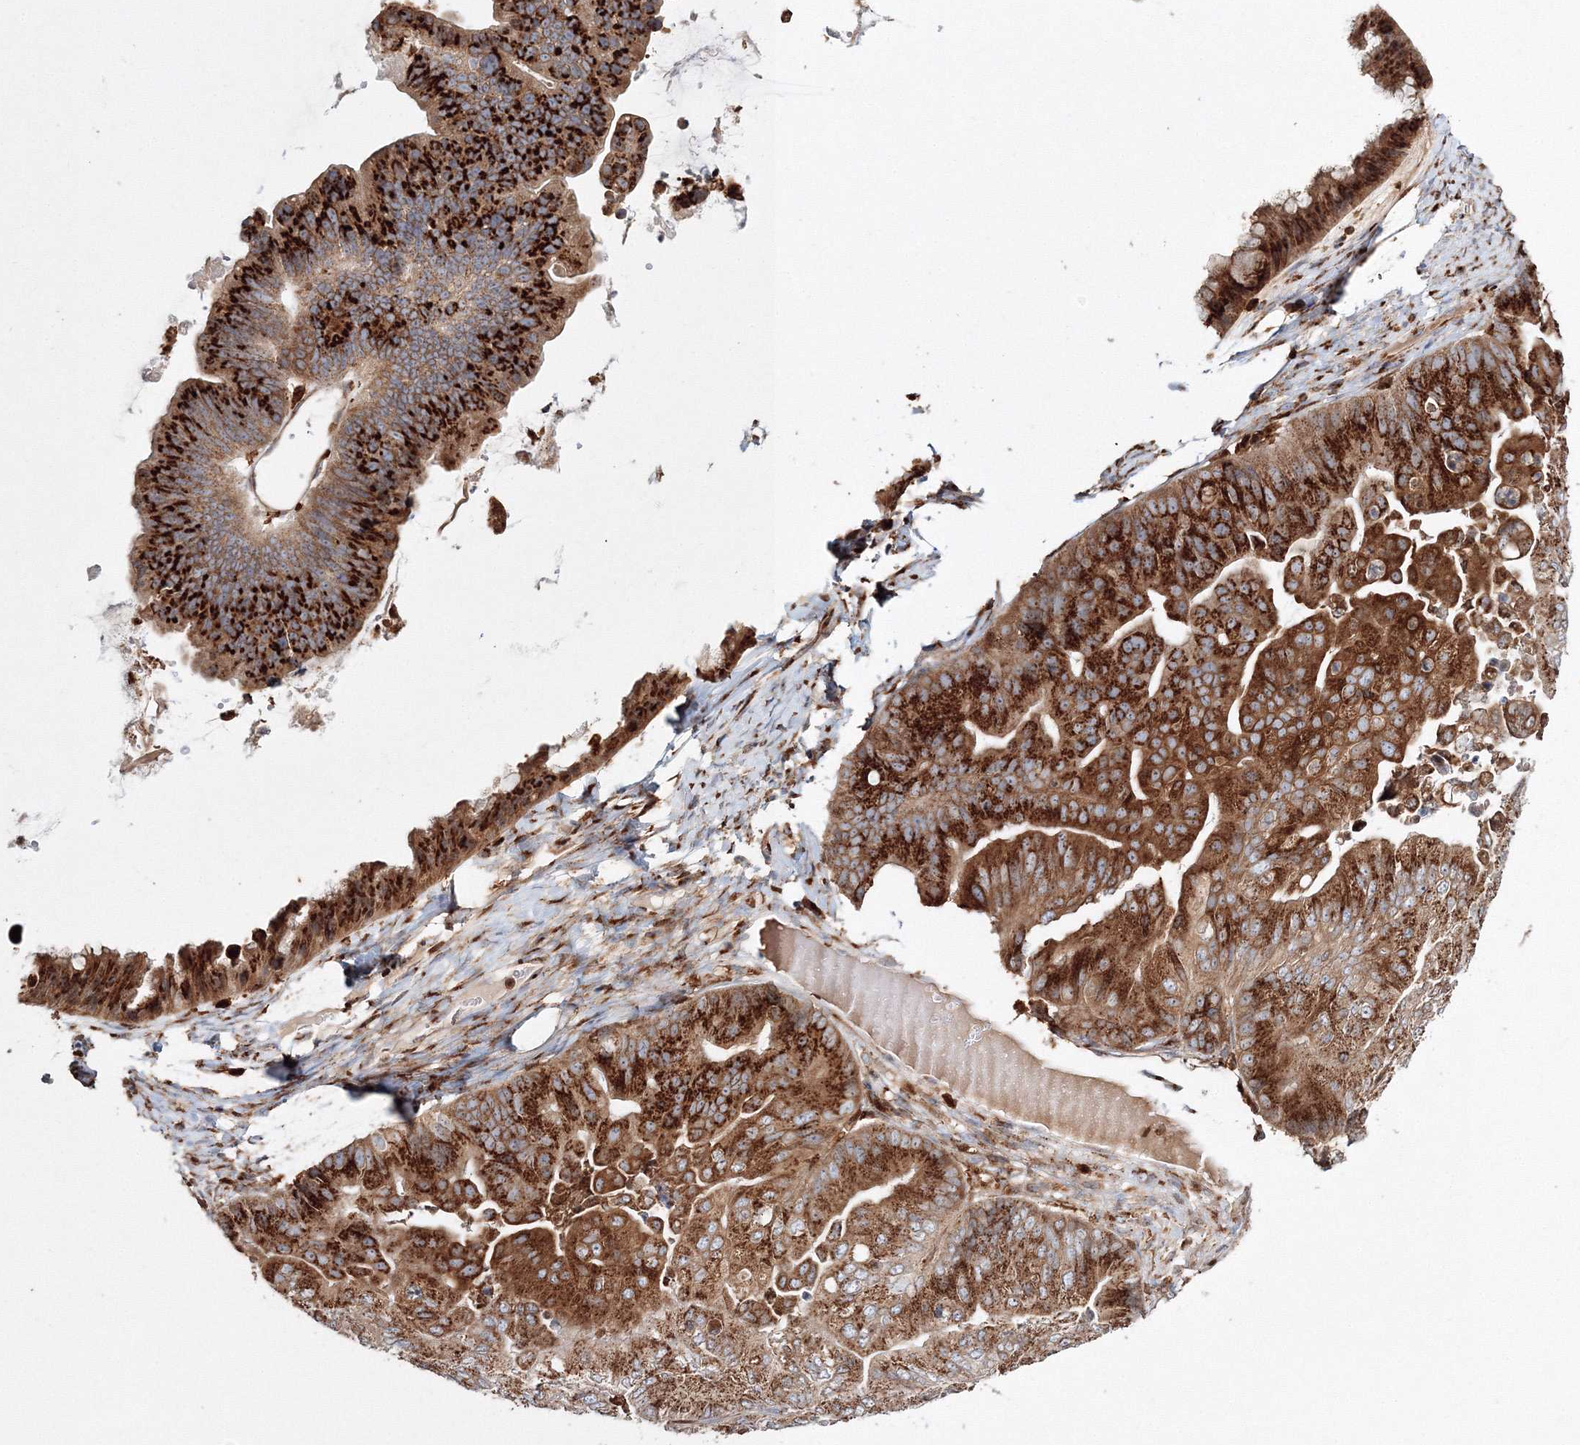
{"staining": {"intensity": "strong", "quantity": ">75%", "location": "cytoplasmic/membranous"}, "tissue": "ovarian cancer", "cell_type": "Tumor cells", "image_type": "cancer", "snomed": [{"axis": "morphology", "description": "Cystadenocarcinoma, mucinous, NOS"}, {"axis": "topography", "description": "Ovary"}], "caption": "A histopathology image showing strong cytoplasmic/membranous expression in about >75% of tumor cells in ovarian cancer (mucinous cystadenocarcinoma), as visualized by brown immunohistochemical staining.", "gene": "ARCN1", "patient": {"sex": "female", "age": 61}}